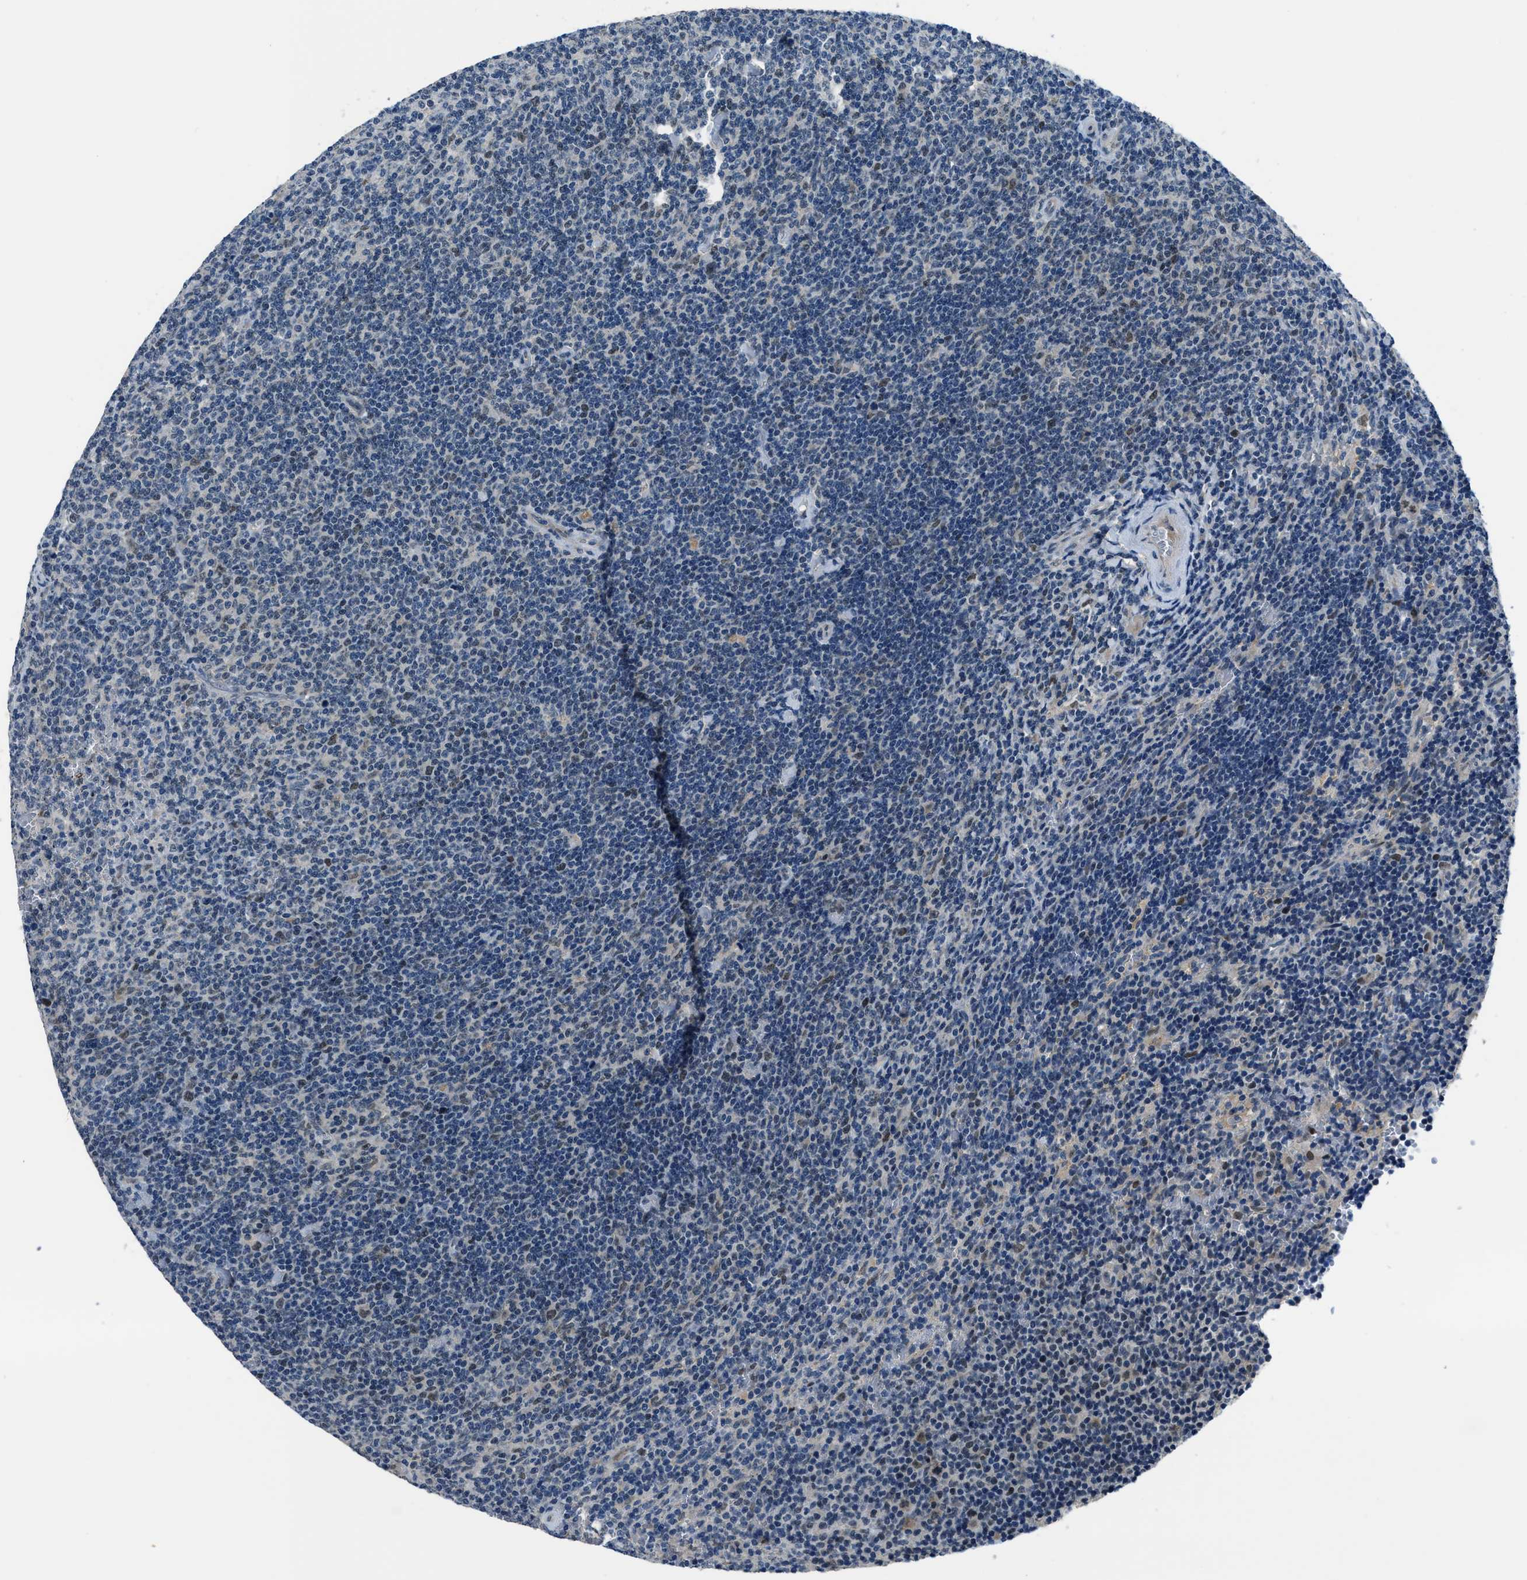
{"staining": {"intensity": "negative", "quantity": "none", "location": "none"}, "tissue": "lymphoma", "cell_type": "Tumor cells", "image_type": "cancer", "snomed": [{"axis": "morphology", "description": "Malignant lymphoma, non-Hodgkin's type, Low grade"}, {"axis": "topography", "description": "Spleen"}], "caption": "The immunohistochemistry (IHC) image has no significant staining in tumor cells of lymphoma tissue.", "gene": "DUSP19", "patient": {"sex": "female", "age": 50}}